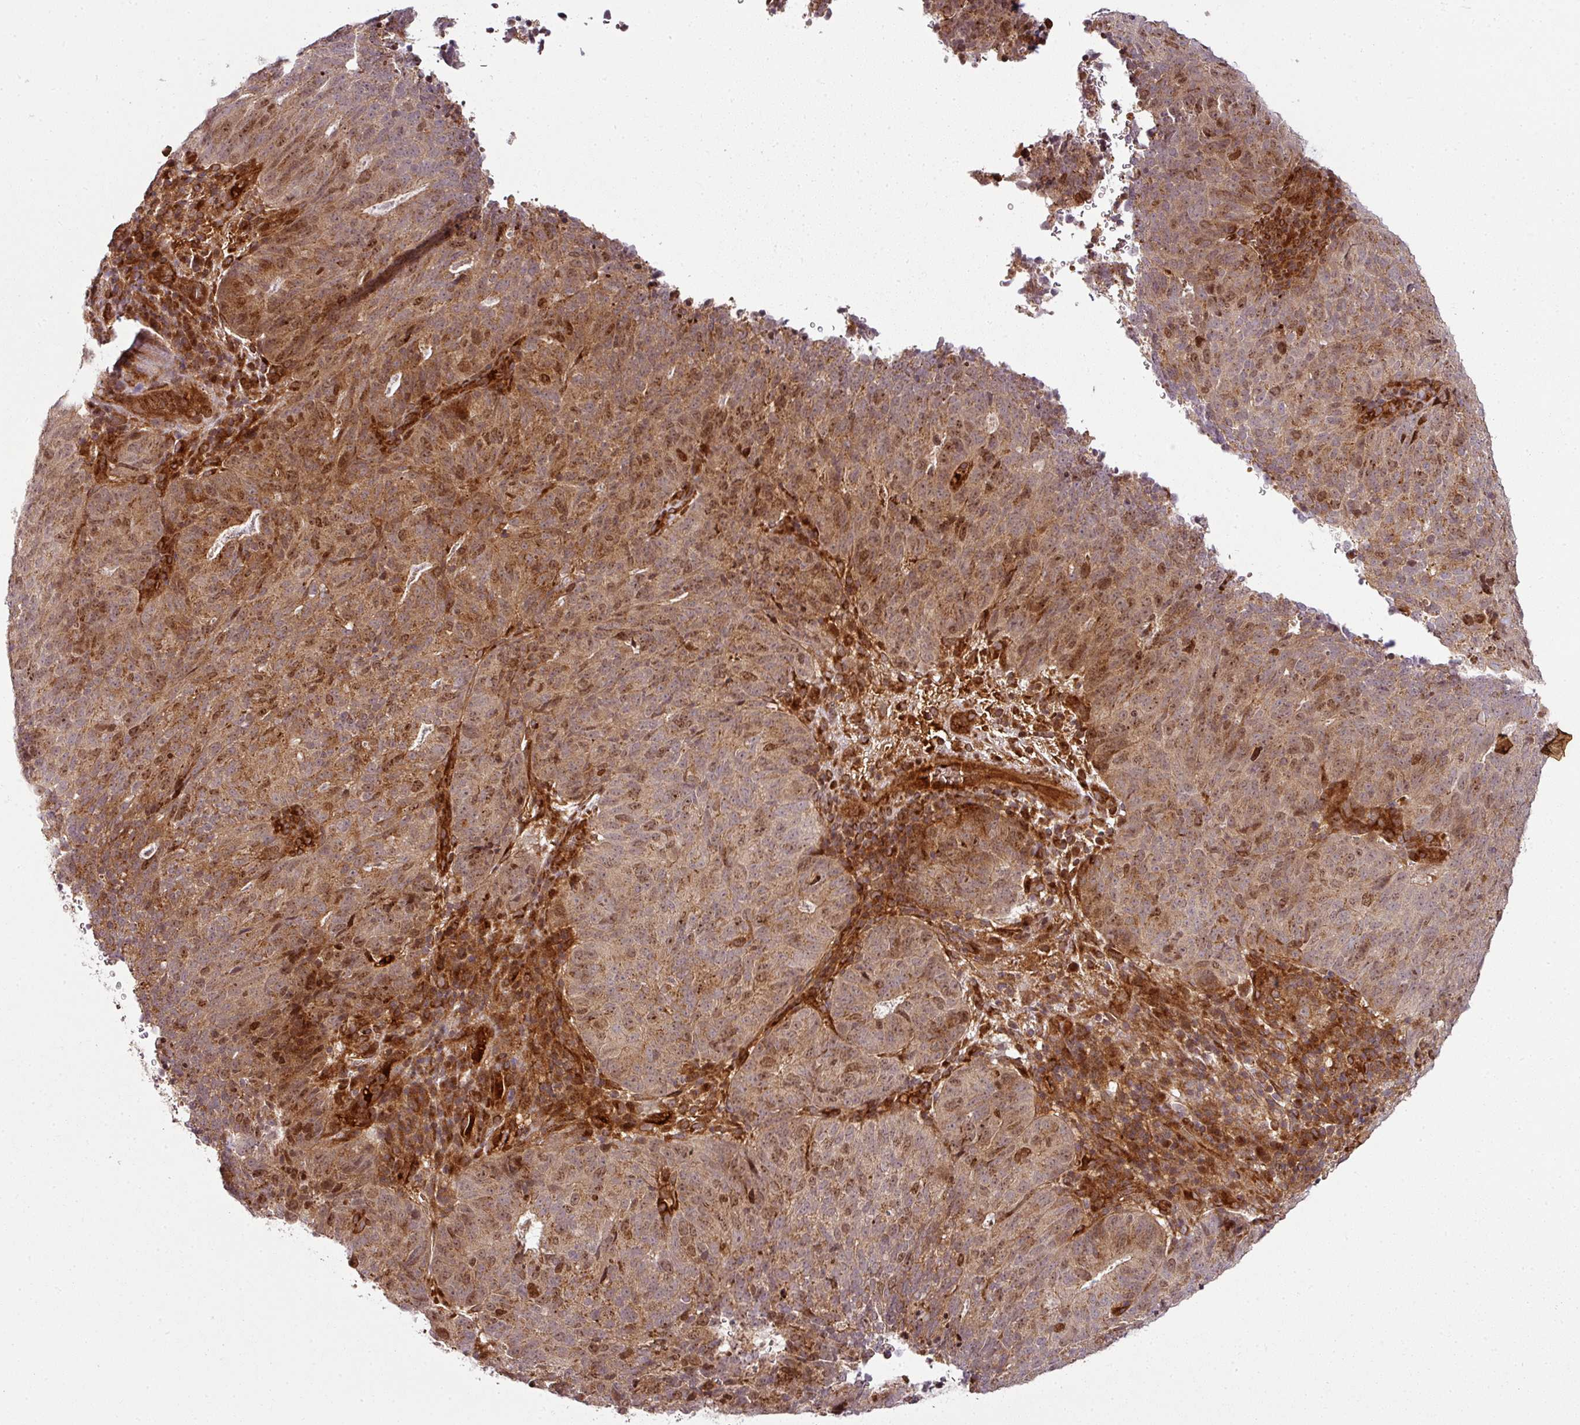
{"staining": {"intensity": "moderate", "quantity": ">75%", "location": "cytoplasmic/membranous,nuclear"}, "tissue": "cervical cancer", "cell_type": "Tumor cells", "image_type": "cancer", "snomed": [{"axis": "morphology", "description": "Adenocarcinoma, NOS"}, {"axis": "topography", "description": "Cervix"}], "caption": "A brown stain shows moderate cytoplasmic/membranous and nuclear expression of a protein in cervical cancer (adenocarcinoma) tumor cells.", "gene": "ATAT1", "patient": {"sex": "female", "age": 38}}